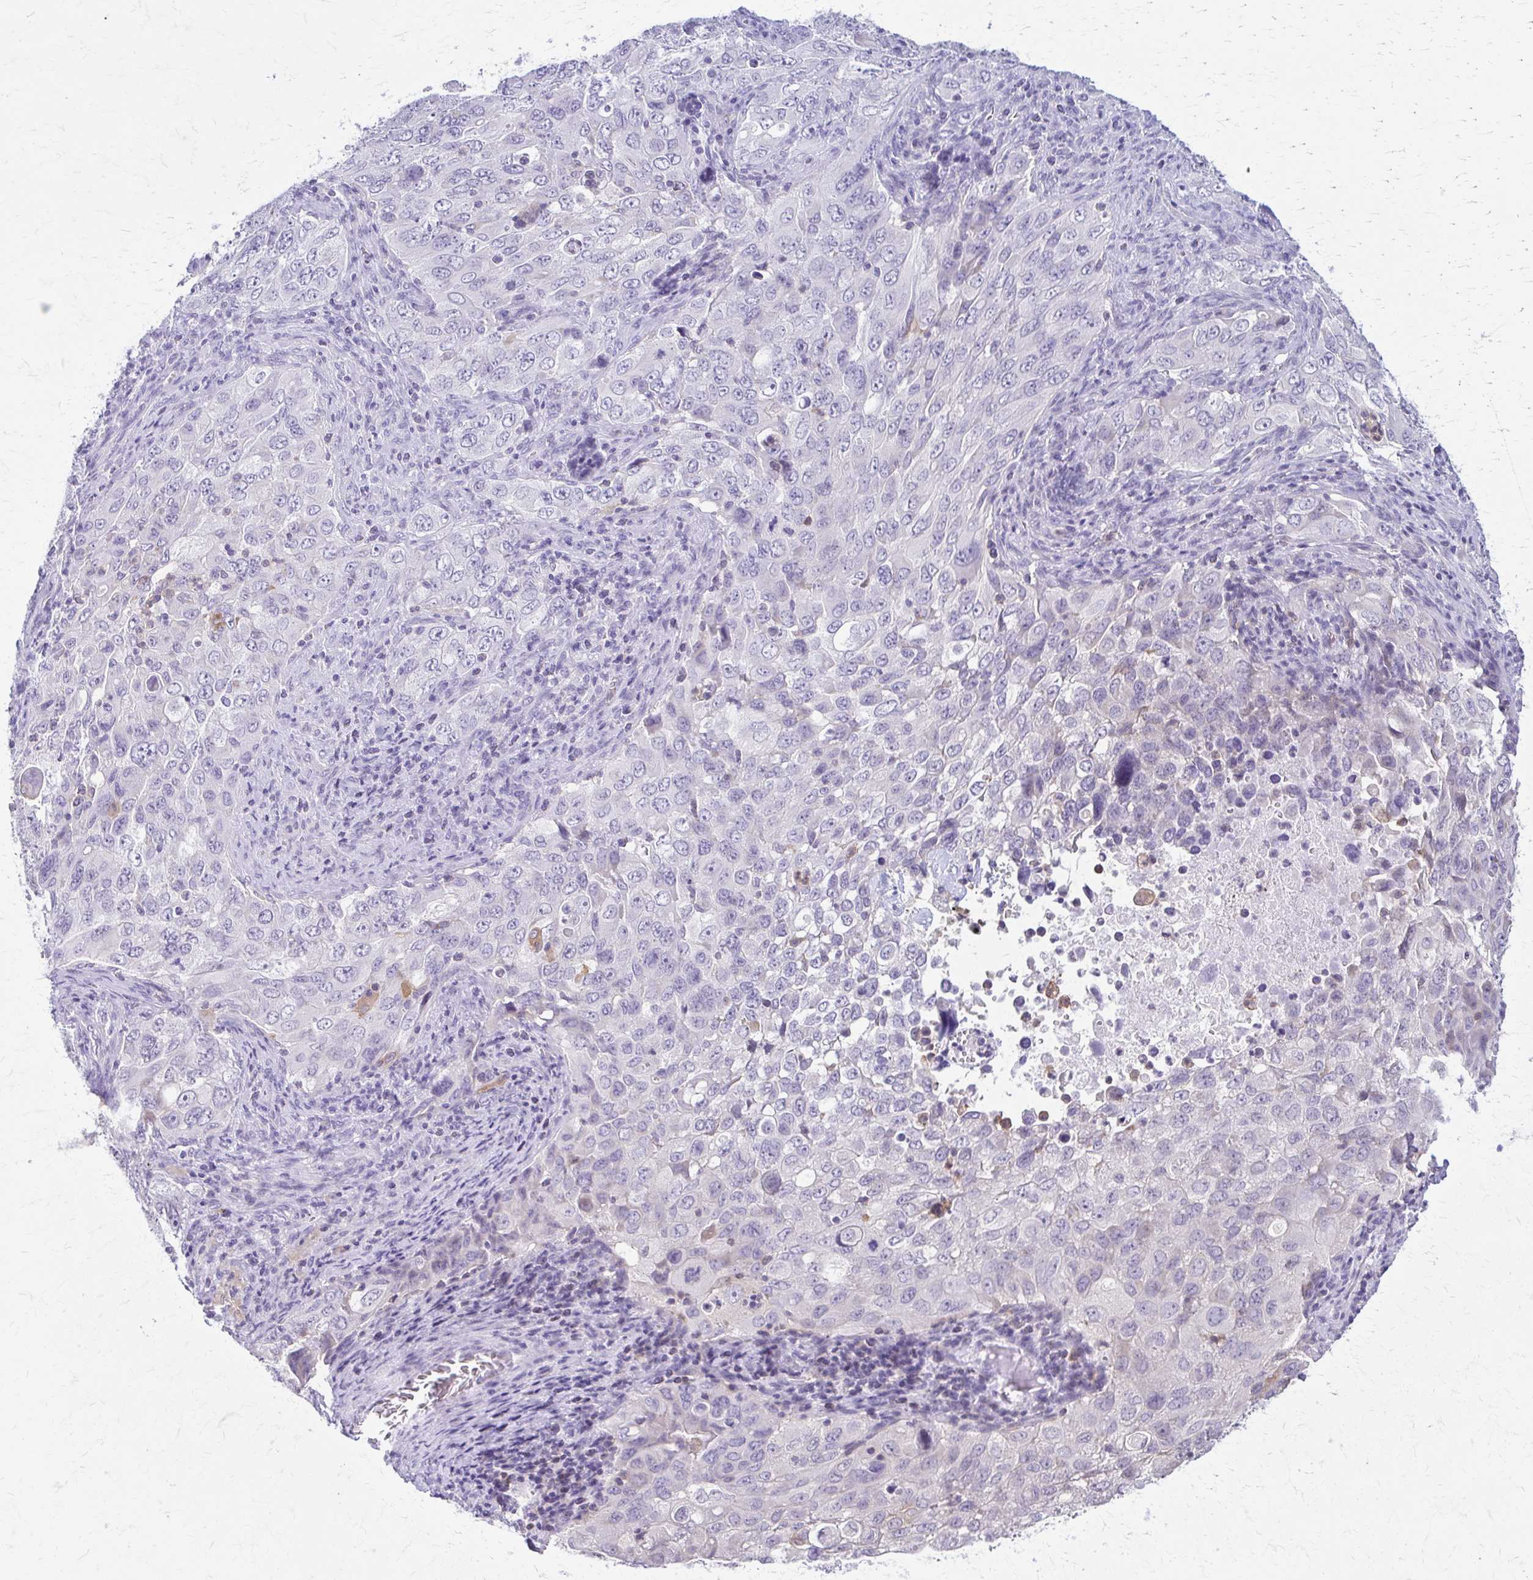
{"staining": {"intensity": "negative", "quantity": "none", "location": "none"}, "tissue": "lung cancer", "cell_type": "Tumor cells", "image_type": "cancer", "snomed": [{"axis": "morphology", "description": "Adenocarcinoma, NOS"}, {"axis": "morphology", "description": "Adenocarcinoma, metastatic, NOS"}, {"axis": "topography", "description": "Lymph node"}, {"axis": "topography", "description": "Lung"}], "caption": "Tumor cells are negative for brown protein staining in metastatic adenocarcinoma (lung).", "gene": "PIK3AP1", "patient": {"sex": "female", "age": 42}}